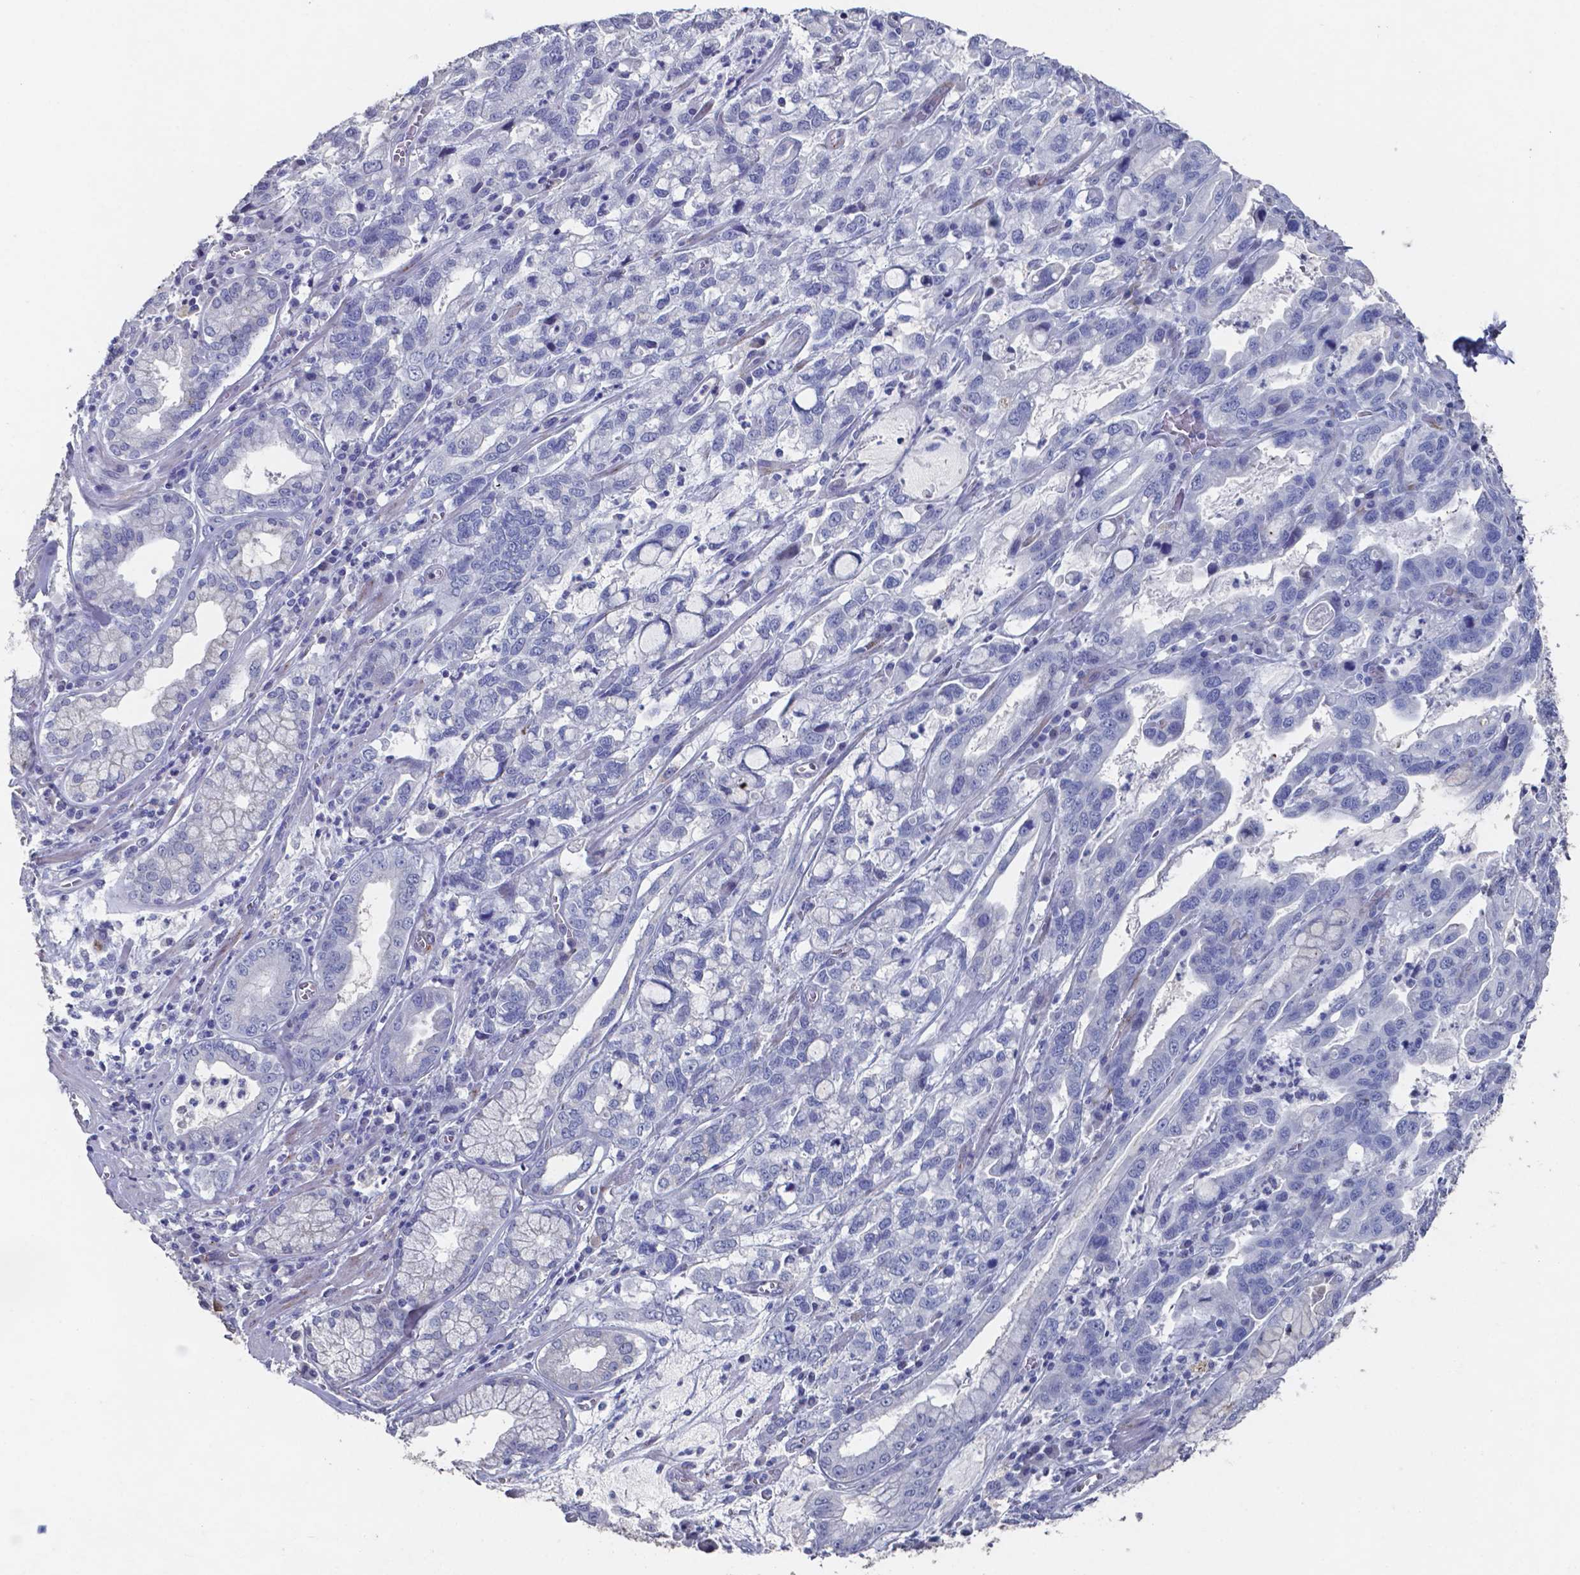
{"staining": {"intensity": "negative", "quantity": "none", "location": "none"}, "tissue": "stomach cancer", "cell_type": "Tumor cells", "image_type": "cancer", "snomed": [{"axis": "morphology", "description": "Adenocarcinoma, NOS"}, {"axis": "topography", "description": "Stomach, lower"}], "caption": "The IHC photomicrograph has no significant positivity in tumor cells of adenocarcinoma (stomach) tissue. Brightfield microscopy of immunohistochemistry (IHC) stained with DAB (3,3'-diaminobenzidine) (brown) and hematoxylin (blue), captured at high magnification.", "gene": "PLA2R1", "patient": {"sex": "female", "age": 76}}